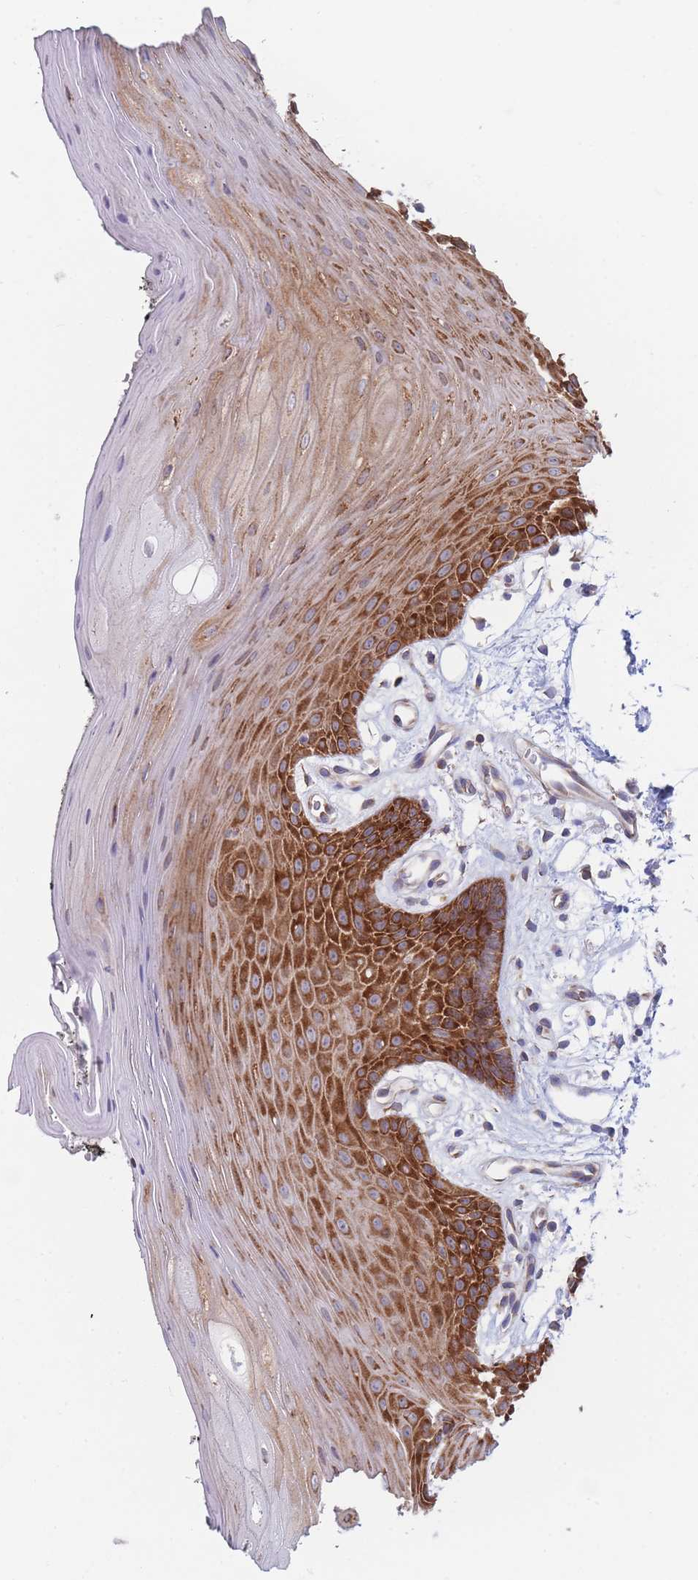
{"staining": {"intensity": "strong", "quantity": ">75%", "location": "cytoplasmic/membranous"}, "tissue": "oral mucosa", "cell_type": "Squamous epithelial cells", "image_type": "normal", "snomed": [{"axis": "morphology", "description": "Normal tissue, NOS"}, {"axis": "topography", "description": "Oral tissue"}, {"axis": "topography", "description": "Tounge, NOS"}], "caption": "The immunohistochemical stain labels strong cytoplasmic/membranous staining in squamous epithelial cells of unremarkable oral mucosa. The protein is shown in brown color, while the nuclei are stained blue.", "gene": "RPL8", "patient": {"sex": "female", "age": 59}}